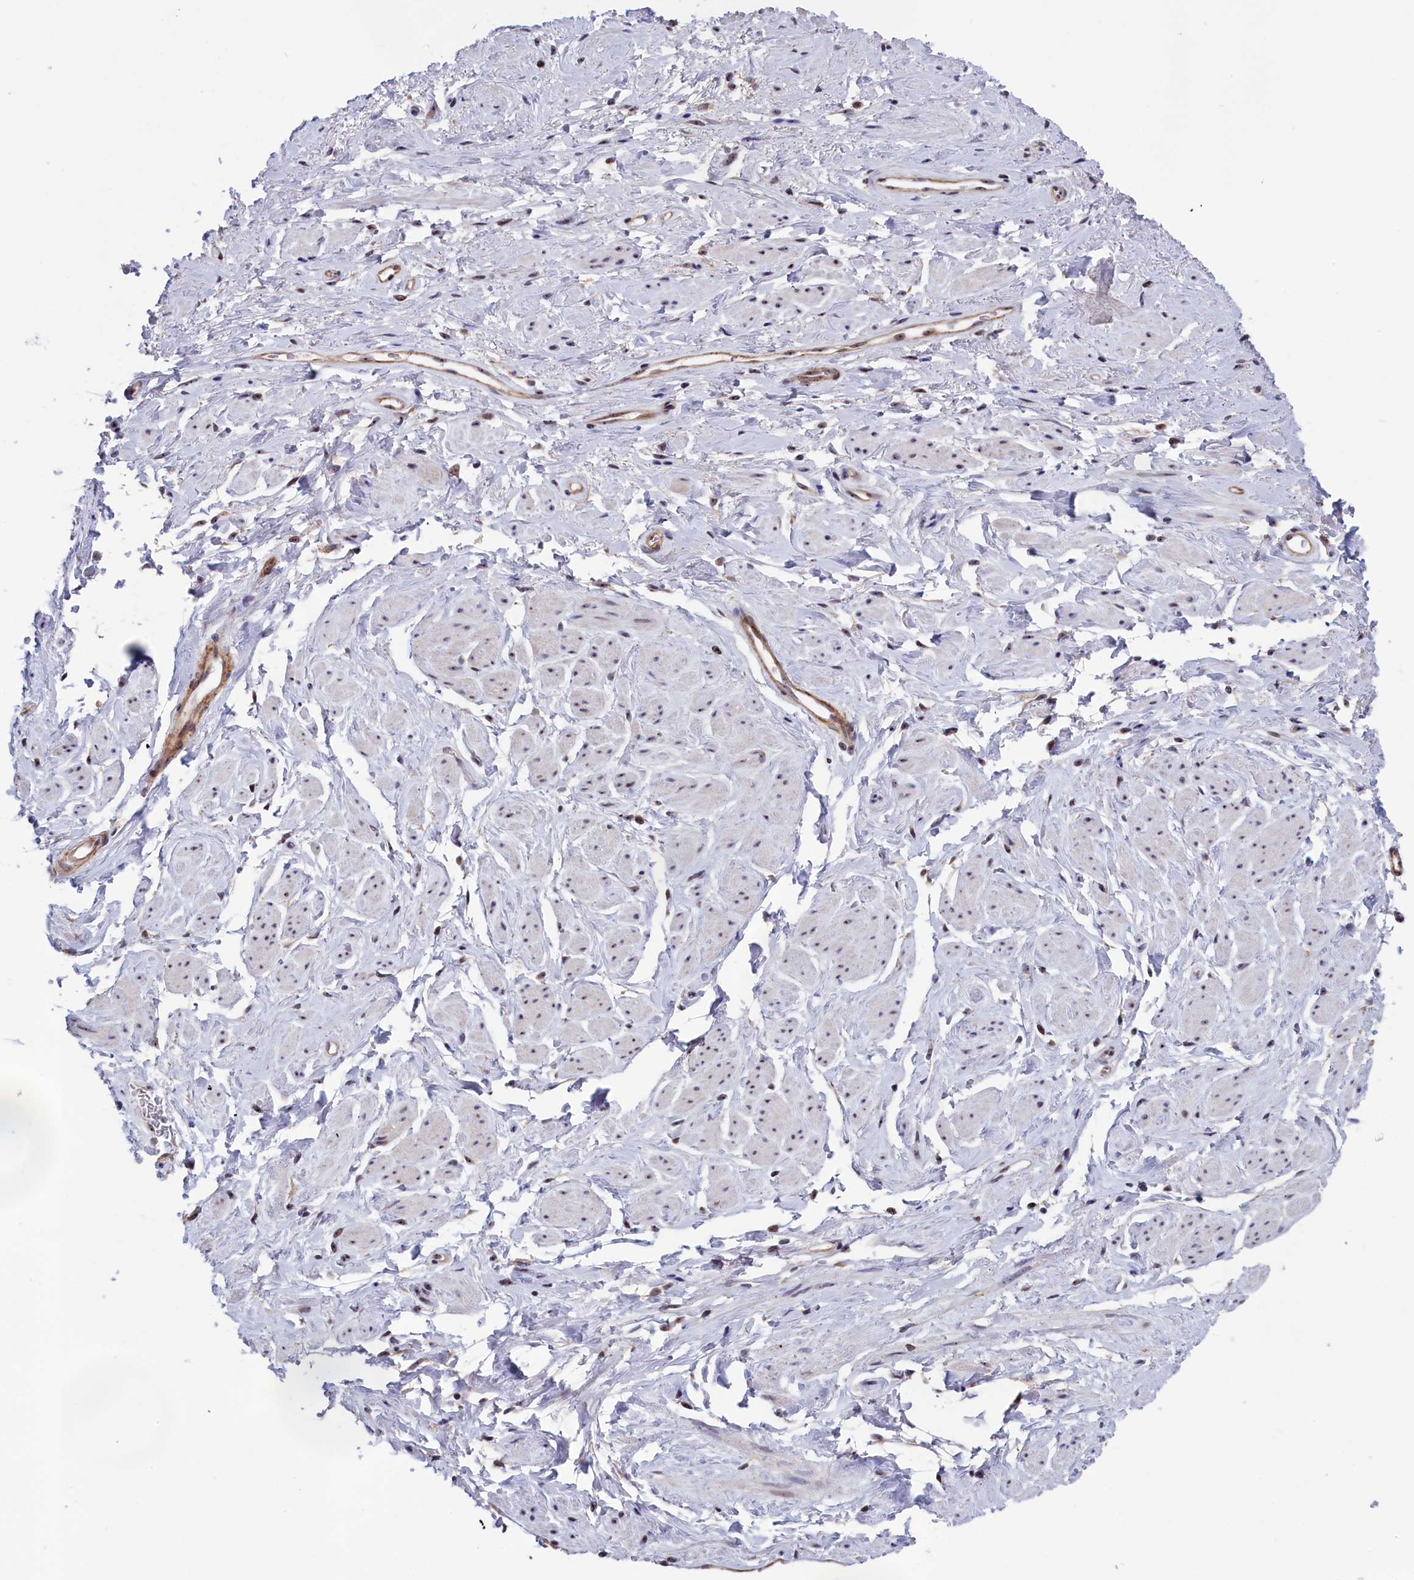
{"staining": {"intensity": "negative", "quantity": "none", "location": "none"}, "tissue": "adipose tissue", "cell_type": "Adipocytes", "image_type": "normal", "snomed": [{"axis": "morphology", "description": "Normal tissue, NOS"}, {"axis": "morphology", "description": "Adenocarcinoma, NOS"}, {"axis": "topography", "description": "Rectum"}, {"axis": "topography", "description": "Vagina"}, {"axis": "topography", "description": "Peripheral nerve tissue"}], "caption": "This is a image of immunohistochemistry (IHC) staining of unremarkable adipose tissue, which shows no positivity in adipocytes.", "gene": "PPAN", "patient": {"sex": "female", "age": 71}}